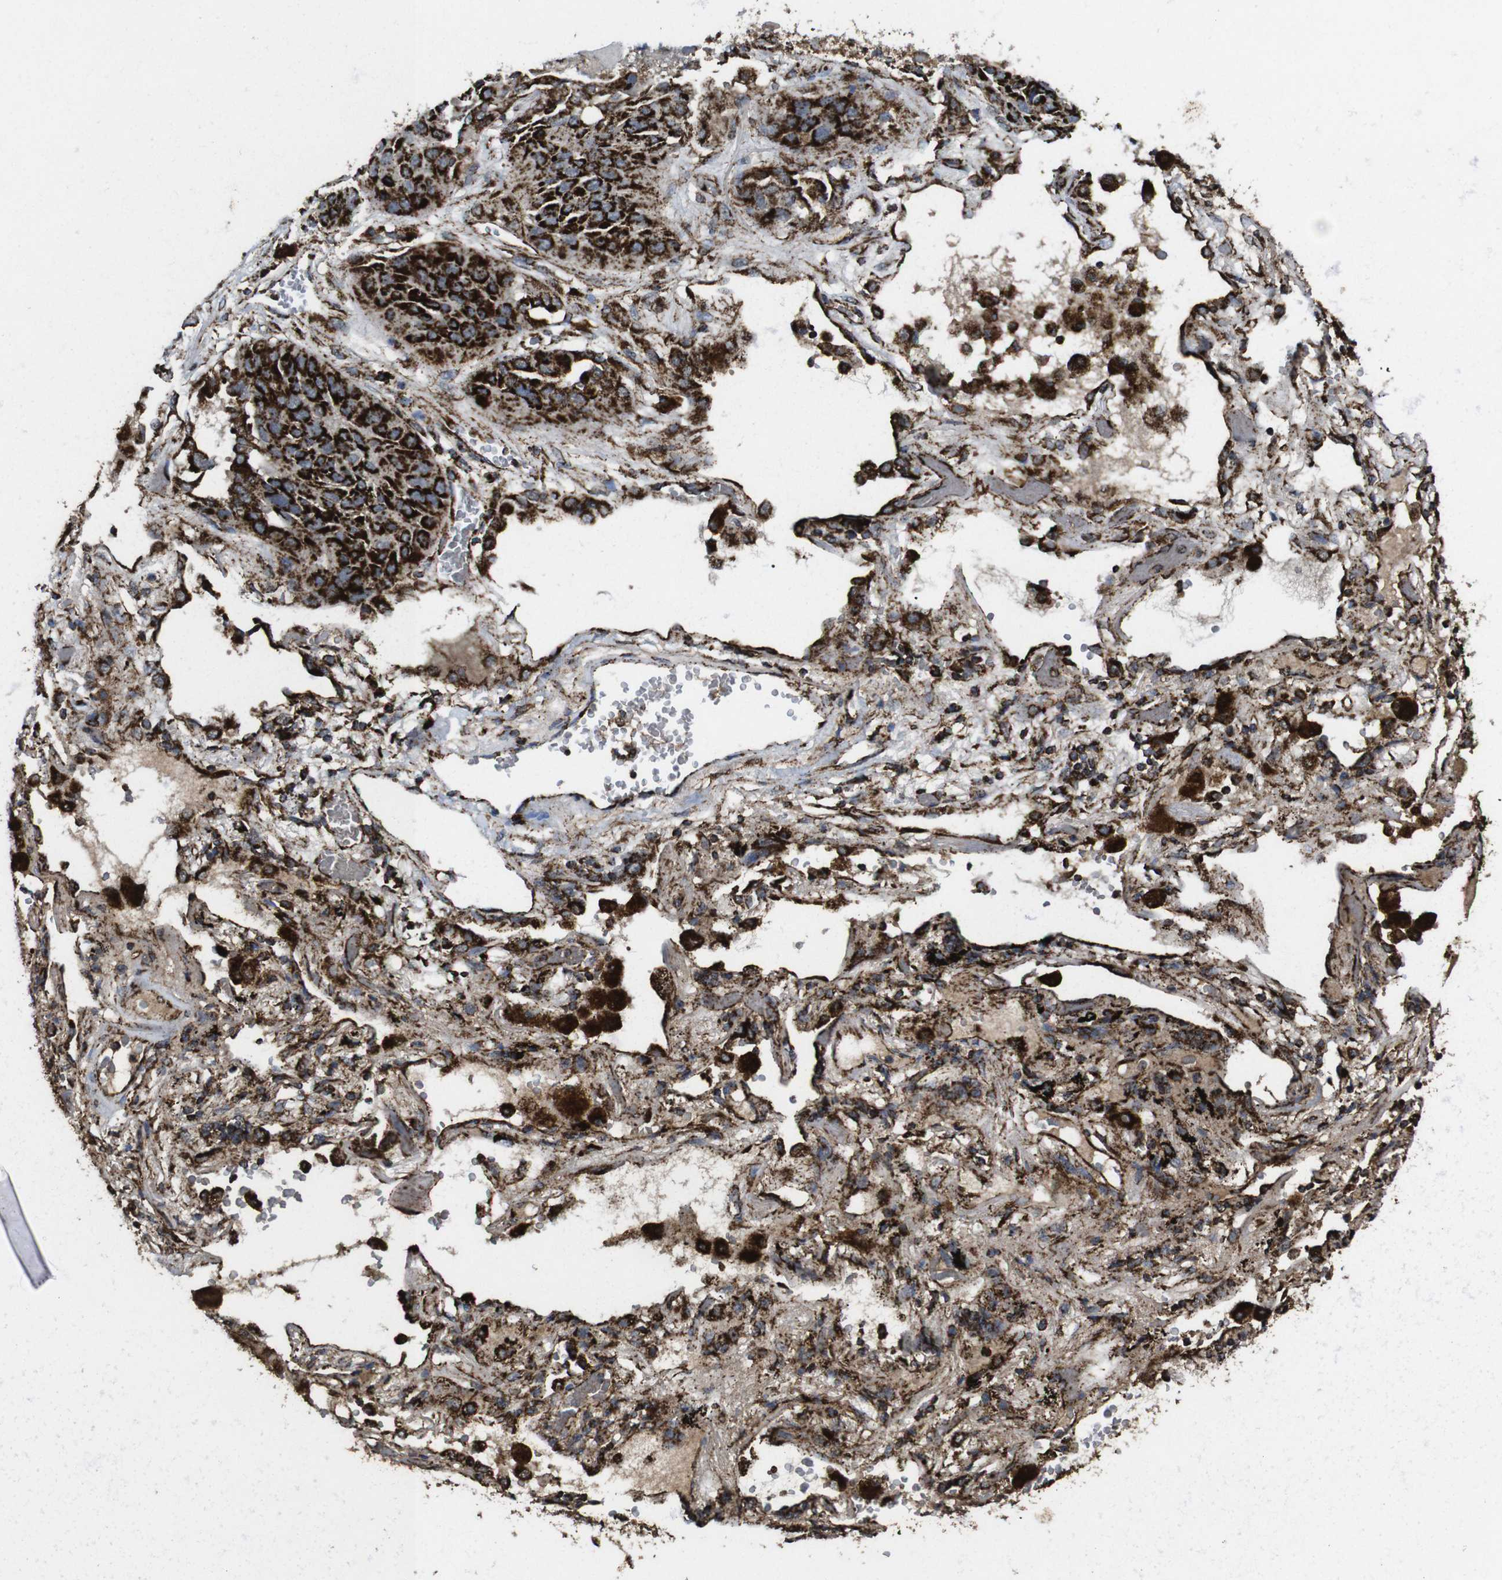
{"staining": {"intensity": "strong", "quantity": ">75%", "location": "cytoplasmic/membranous"}, "tissue": "lung cancer", "cell_type": "Tumor cells", "image_type": "cancer", "snomed": [{"axis": "morphology", "description": "Squamous cell carcinoma, NOS"}, {"axis": "topography", "description": "Lung"}], "caption": "Strong cytoplasmic/membranous positivity for a protein is identified in approximately >75% of tumor cells of lung squamous cell carcinoma using IHC.", "gene": "ATP5F1A", "patient": {"sex": "male", "age": 57}}